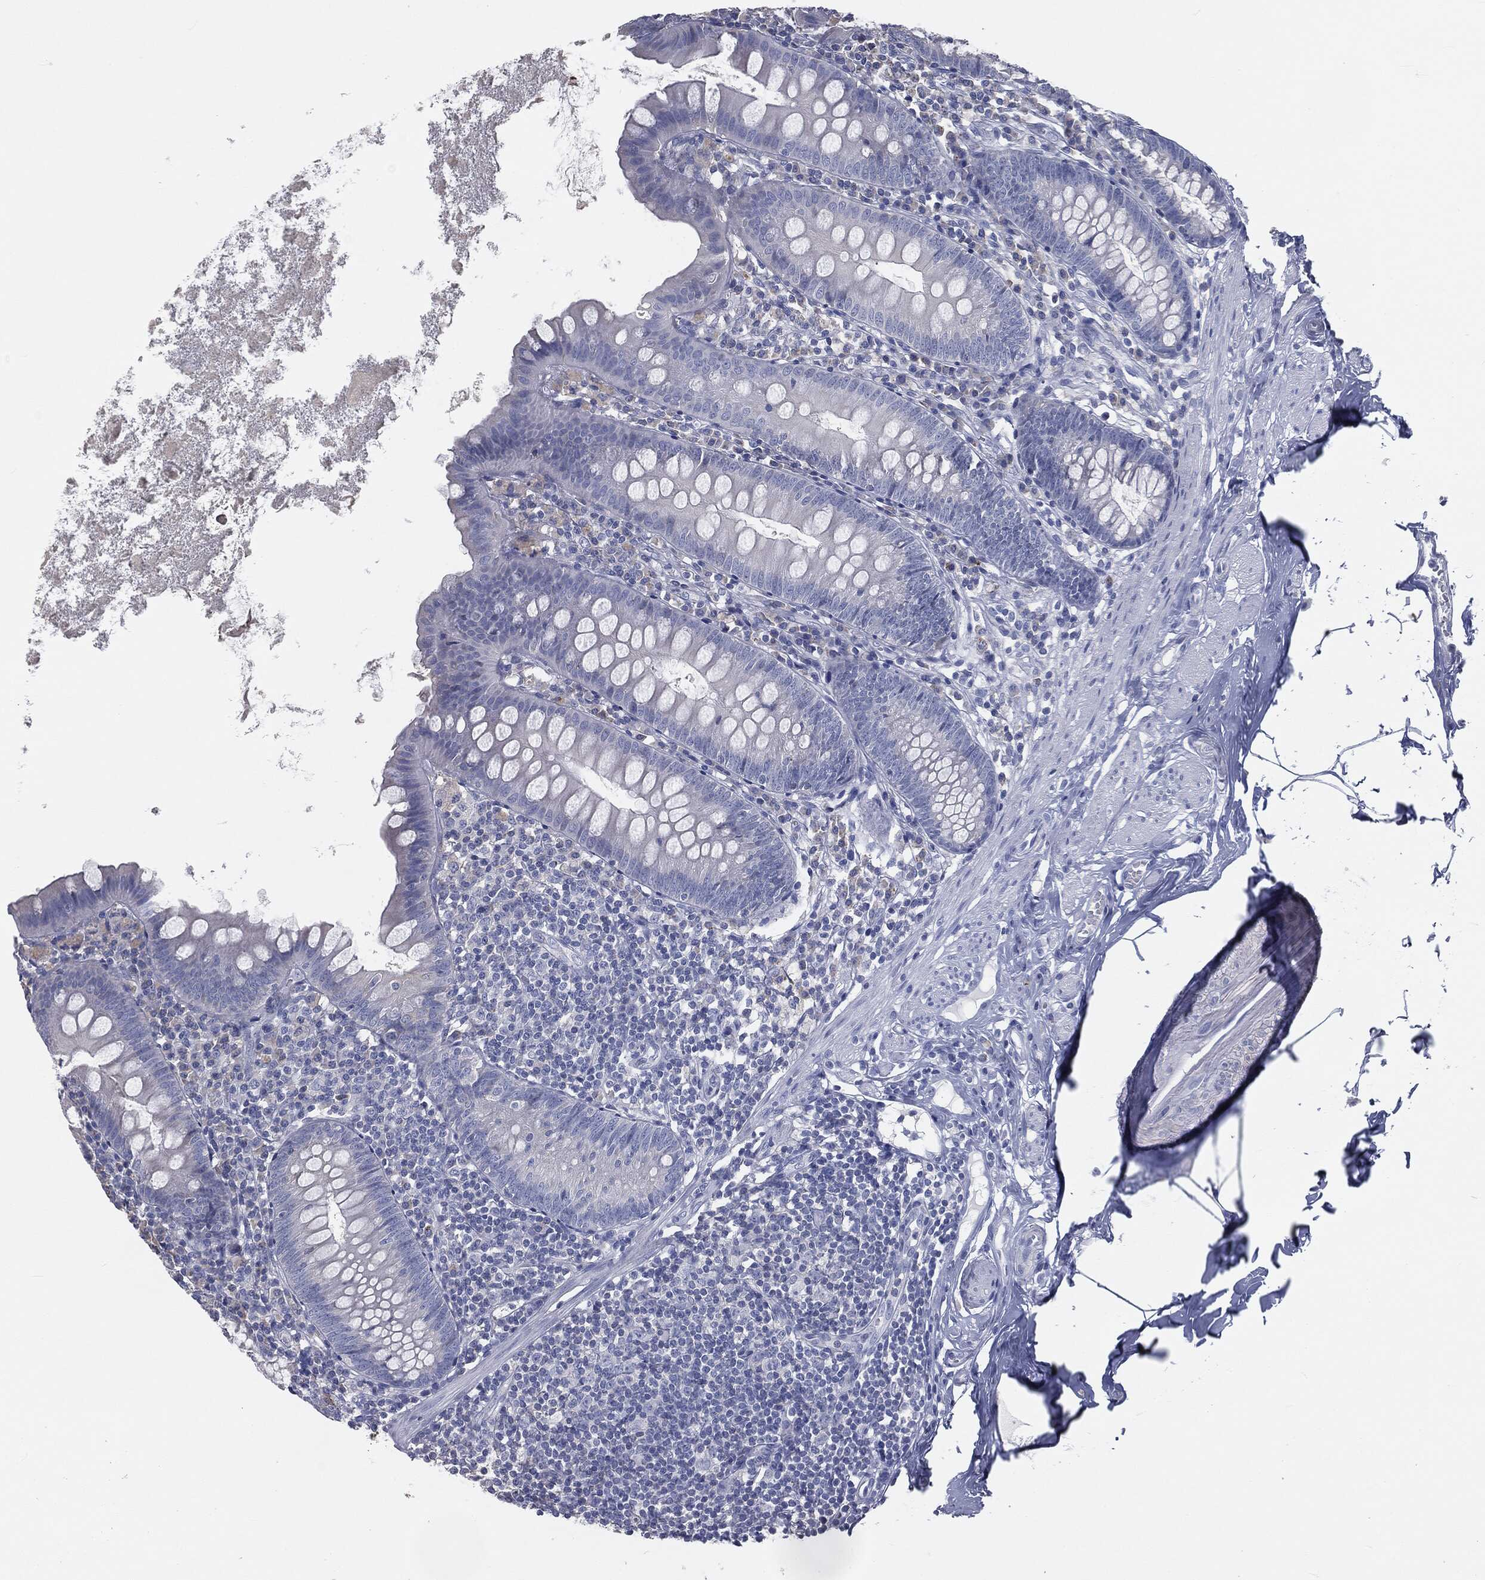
{"staining": {"intensity": "negative", "quantity": "none", "location": "none"}, "tissue": "appendix", "cell_type": "Glandular cells", "image_type": "normal", "snomed": [{"axis": "morphology", "description": "Normal tissue, NOS"}, {"axis": "topography", "description": "Appendix"}], "caption": "This is an IHC photomicrograph of benign appendix. There is no positivity in glandular cells.", "gene": "CAV3", "patient": {"sex": "female", "age": 82}}